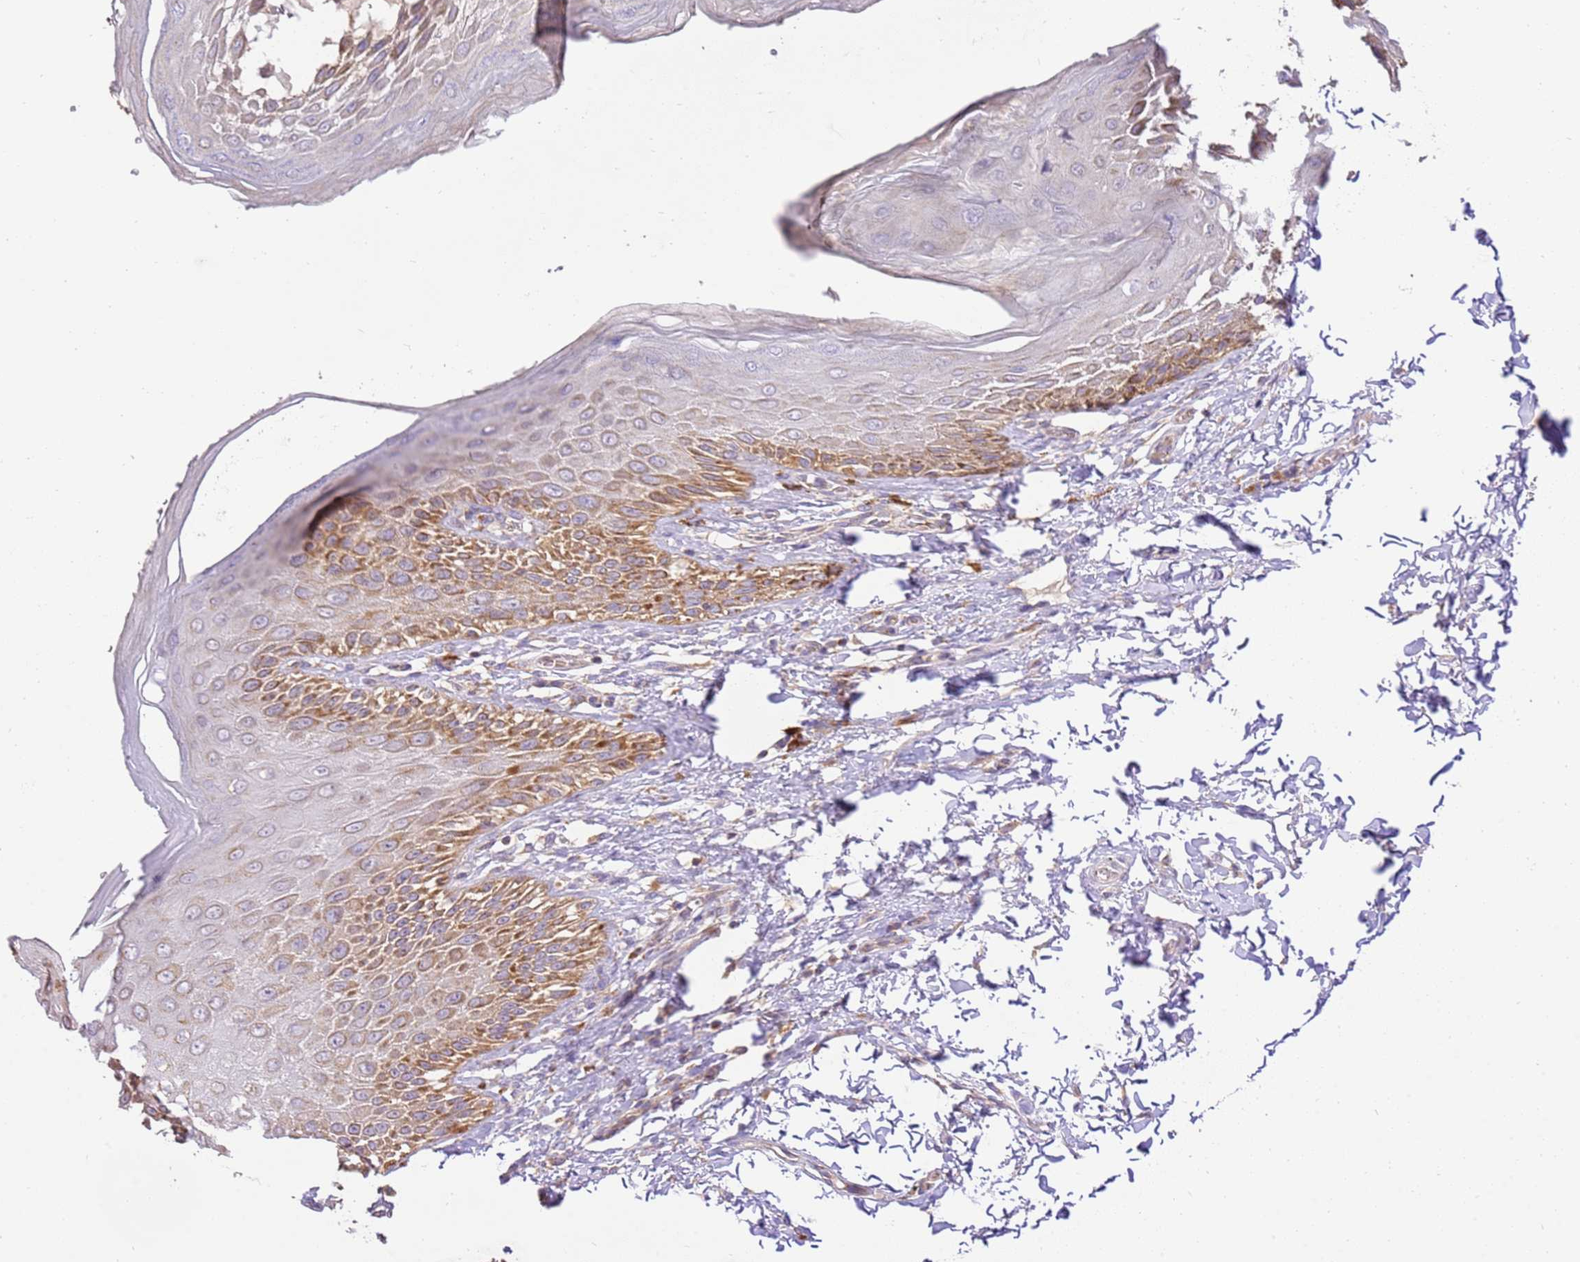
{"staining": {"intensity": "moderate", "quantity": "25%-75%", "location": "cytoplasmic/membranous"}, "tissue": "skin", "cell_type": "Epidermal cells", "image_type": "normal", "snomed": [{"axis": "morphology", "description": "Normal tissue, NOS"}, {"axis": "topography", "description": "Anal"}], "caption": "DAB immunohistochemical staining of normal human skin exhibits moderate cytoplasmic/membranous protein expression in approximately 25%-75% of epidermal cells.", "gene": "SPATA2L", "patient": {"sex": "male", "age": 44}}